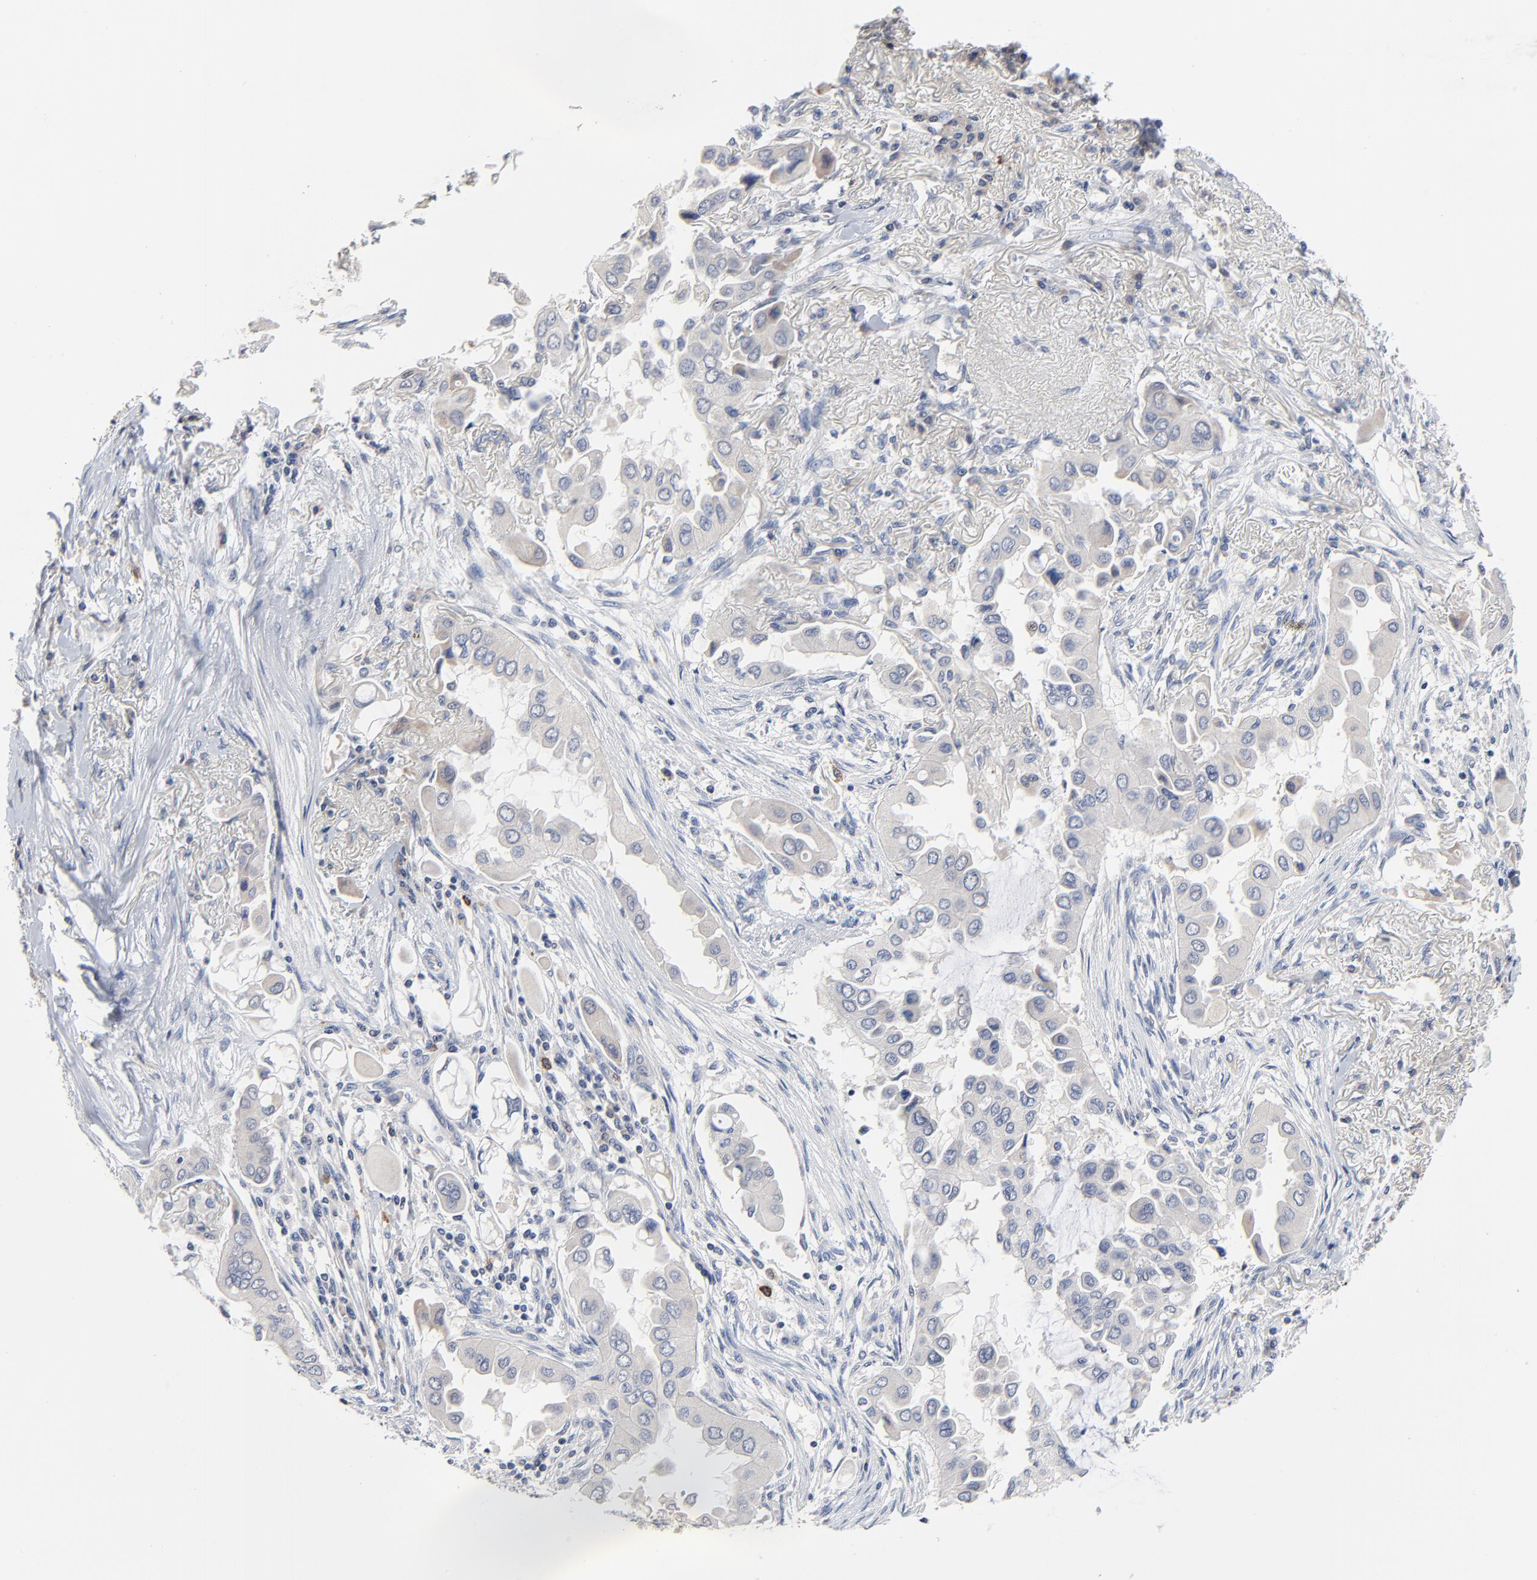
{"staining": {"intensity": "weak", "quantity": ">75%", "location": "cytoplasmic/membranous"}, "tissue": "lung cancer", "cell_type": "Tumor cells", "image_type": "cancer", "snomed": [{"axis": "morphology", "description": "Adenocarcinoma, NOS"}, {"axis": "topography", "description": "Lung"}], "caption": "Immunohistochemistry (IHC) image of neoplastic tissue: human lung cancer stained using IHC reveals low levels of weak protein expression localized specifically in the cytoplasmic/membranous of tumor cells, appearing as a cytoplasmic/membranous brown color.", "gene": "FBXL5", "patient": {"sex": "female", "age": 76}}